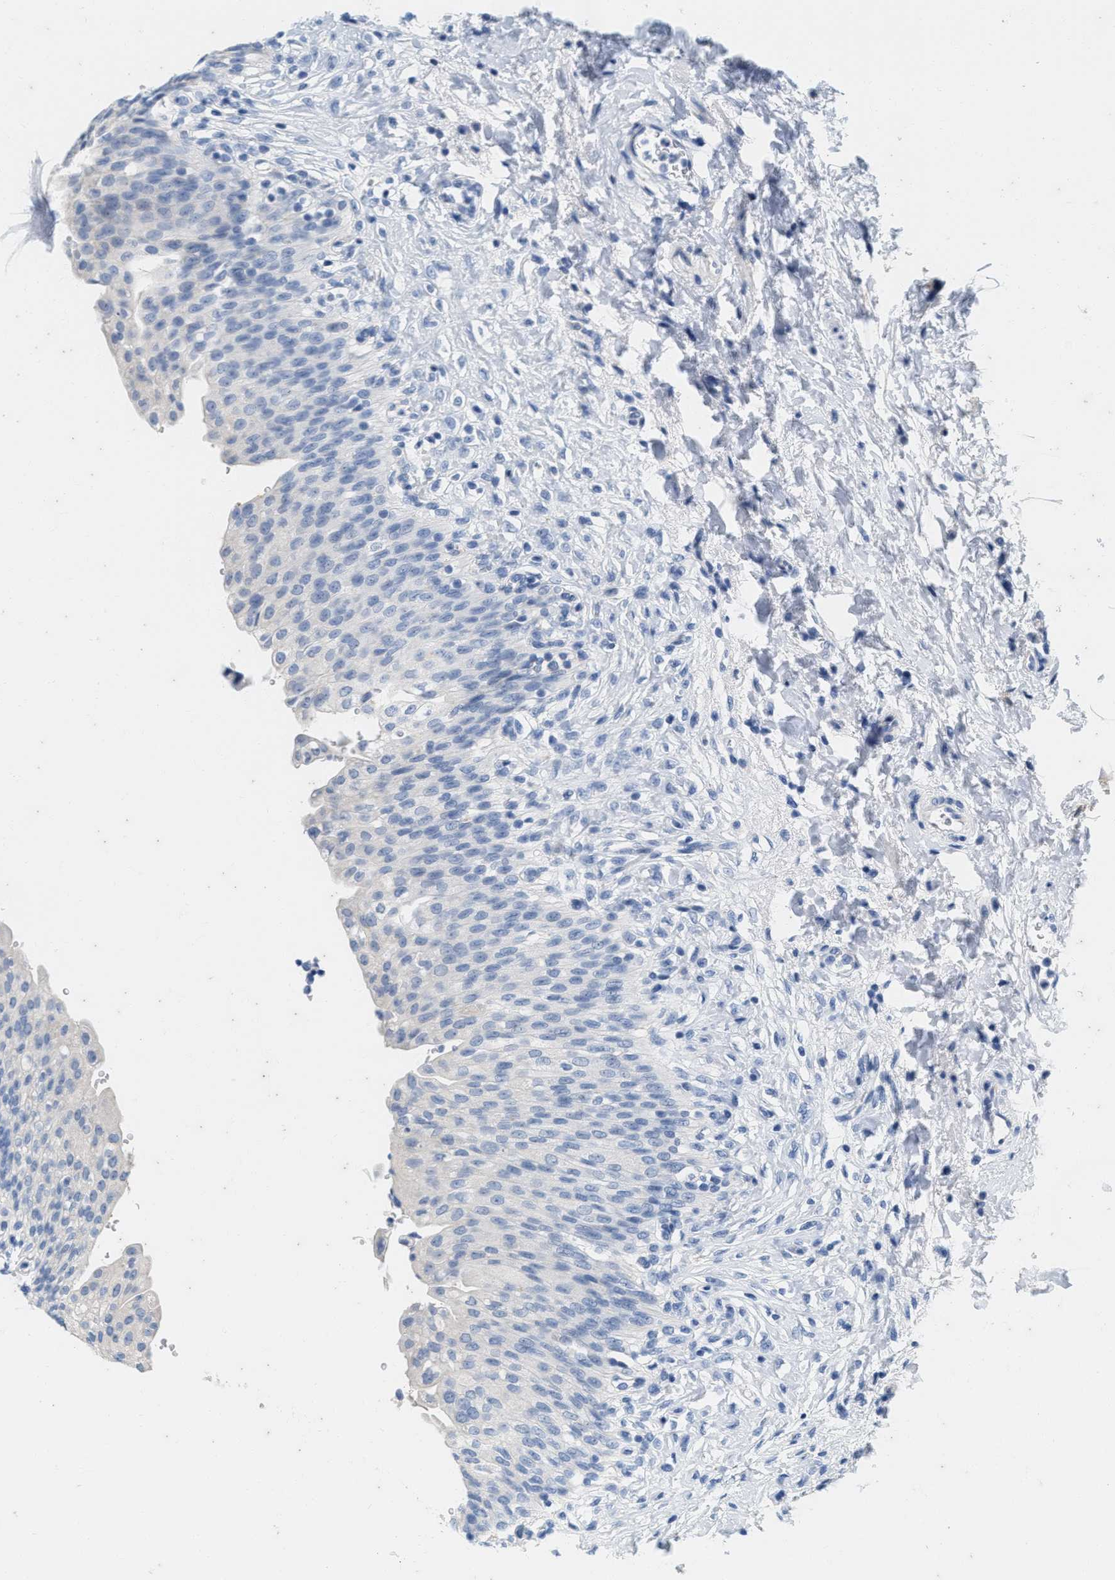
{"staining": {"intensity": "negative", "quantity": "none", "location": "none"}, "tissue": "urinary bladder", "cell_type": "Urothelial cells", "image_type": "normal", "snomed": [{"axis": "morphology", "description": "Urothelial carcinoma, High grade"}, {"axis": "topography", "description": "Urinary bladder"}], "caption": "DAB (3,3'-diaminobenzidine) immunohistochemical staining of normal human urinary bladder demonstrates no significant positivity in urothelial cells.", "gene": "ABCB11", "patient": {"sex": "male", "age": 46}}